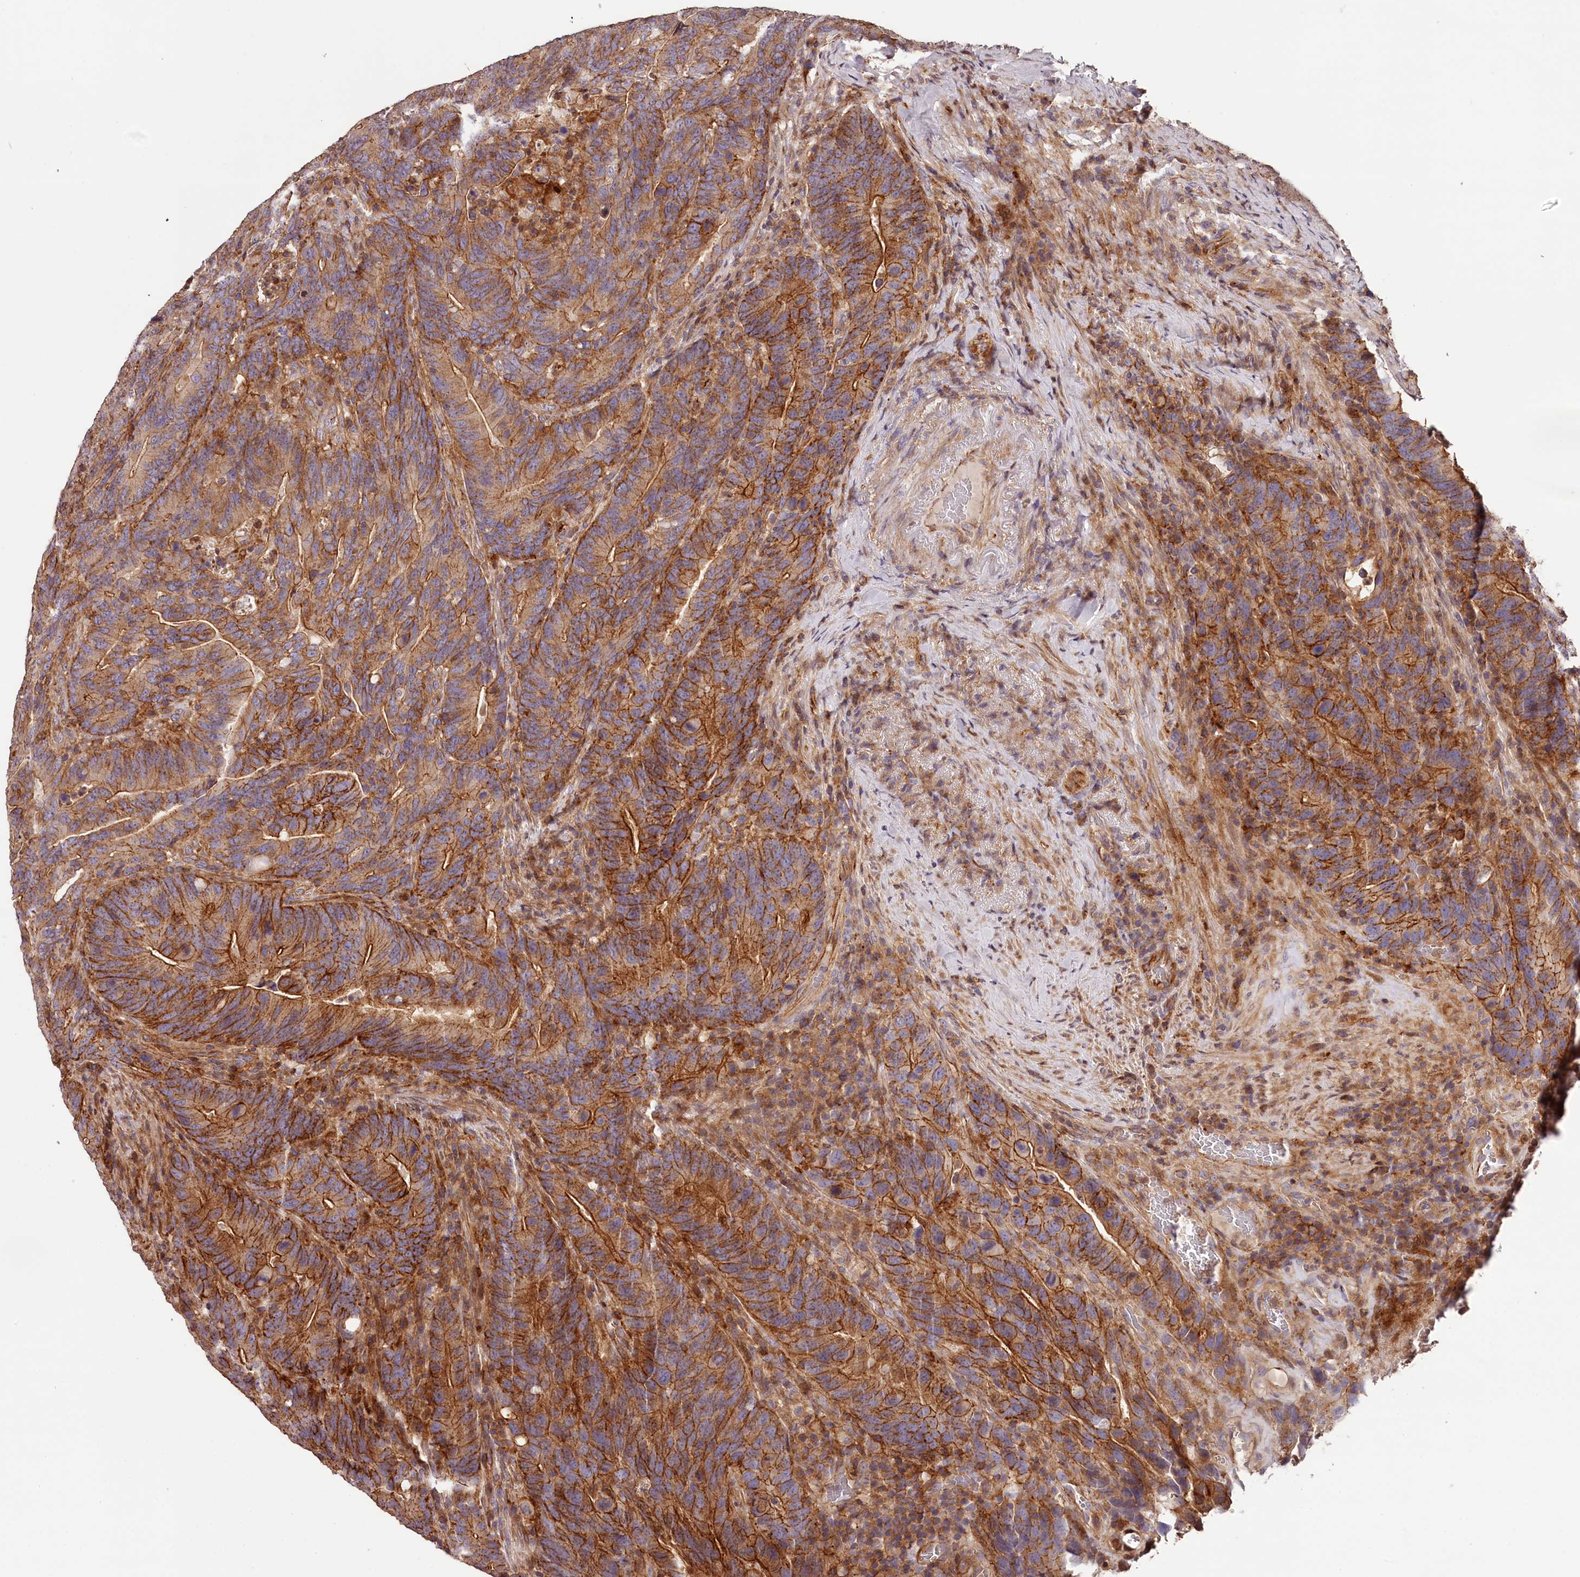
{"staining": {"intensity": "strong", "quantity": ">75%", "location": "cytoplasmic/membranous"}, "tissue": "colorectal cancer", "cell_type": "Tumor cells", "image_type": "cancer", "snomed": [{"axis": "morphology", "description": "Adenocarcinoma, NOS"}, {"axis": "topography", "description": "Colon"}], "caption": "Protein staining by IHC exhibits strong cytoplasmic/membranous staining in approximately >75% of tumor cells in colorectal cancer. (Brightfield microscopy of DAB IHC at high magnification).", "gene": "KIF14", "patient": {"sex": "female", "age": 66}}